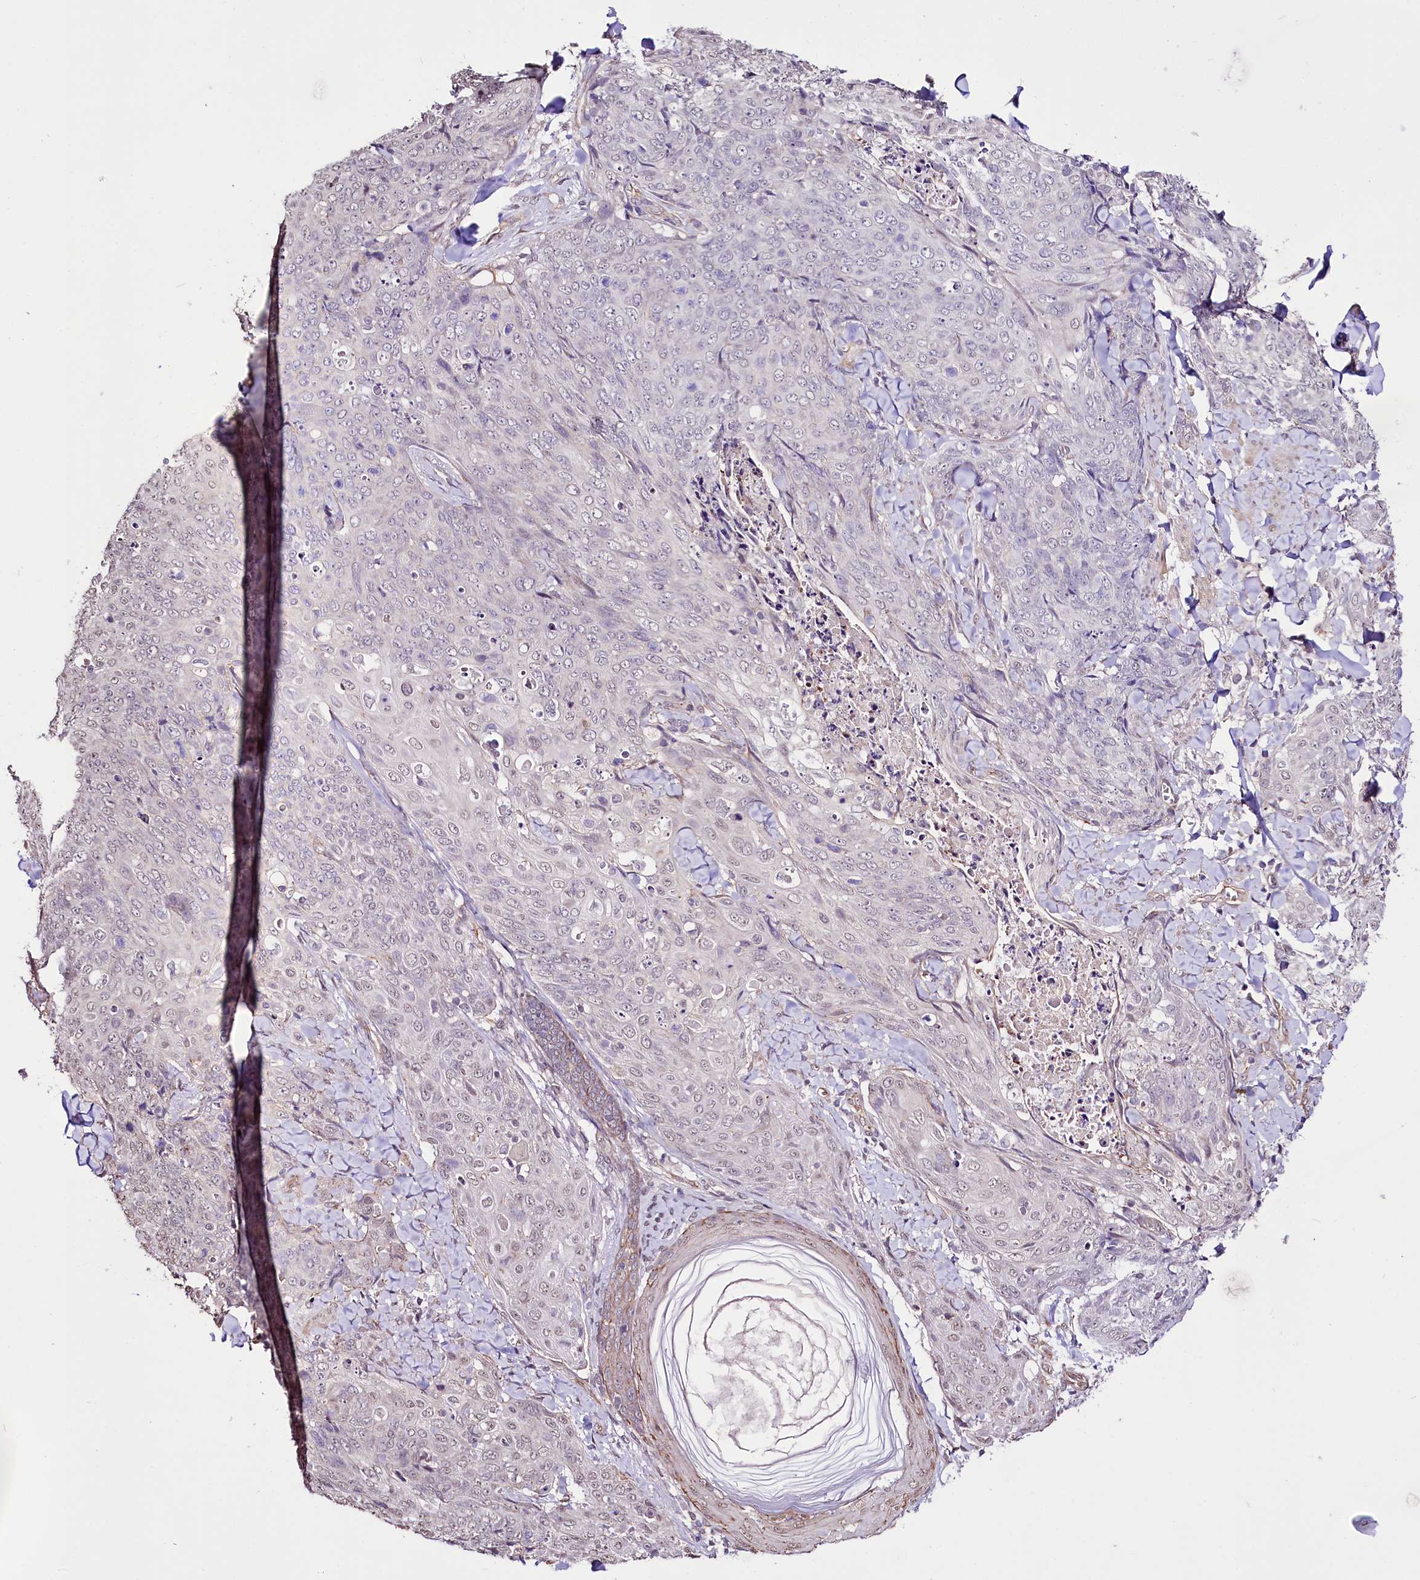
{"staining": {"intensity": "negative", "quantity": "none", "location": "none"}, "tissue": "skin cancer", "cell_type": "Tumor cells", "image_type": "cancer", "snomed": [{"axis": "morphology", "description": "Squamous cell carcinoma, NOS"}, {"axis": "topography", "description": "Skin"}, {"axis": "topography", "description": "Vulva"}], "caption": "Skin cancer (squamous cell carcinoma) was stained to show a protein in brown. There is no significant staining in tumor cells.", "gene": "ST7", "patient": {"sex": "female", "age": 85}}